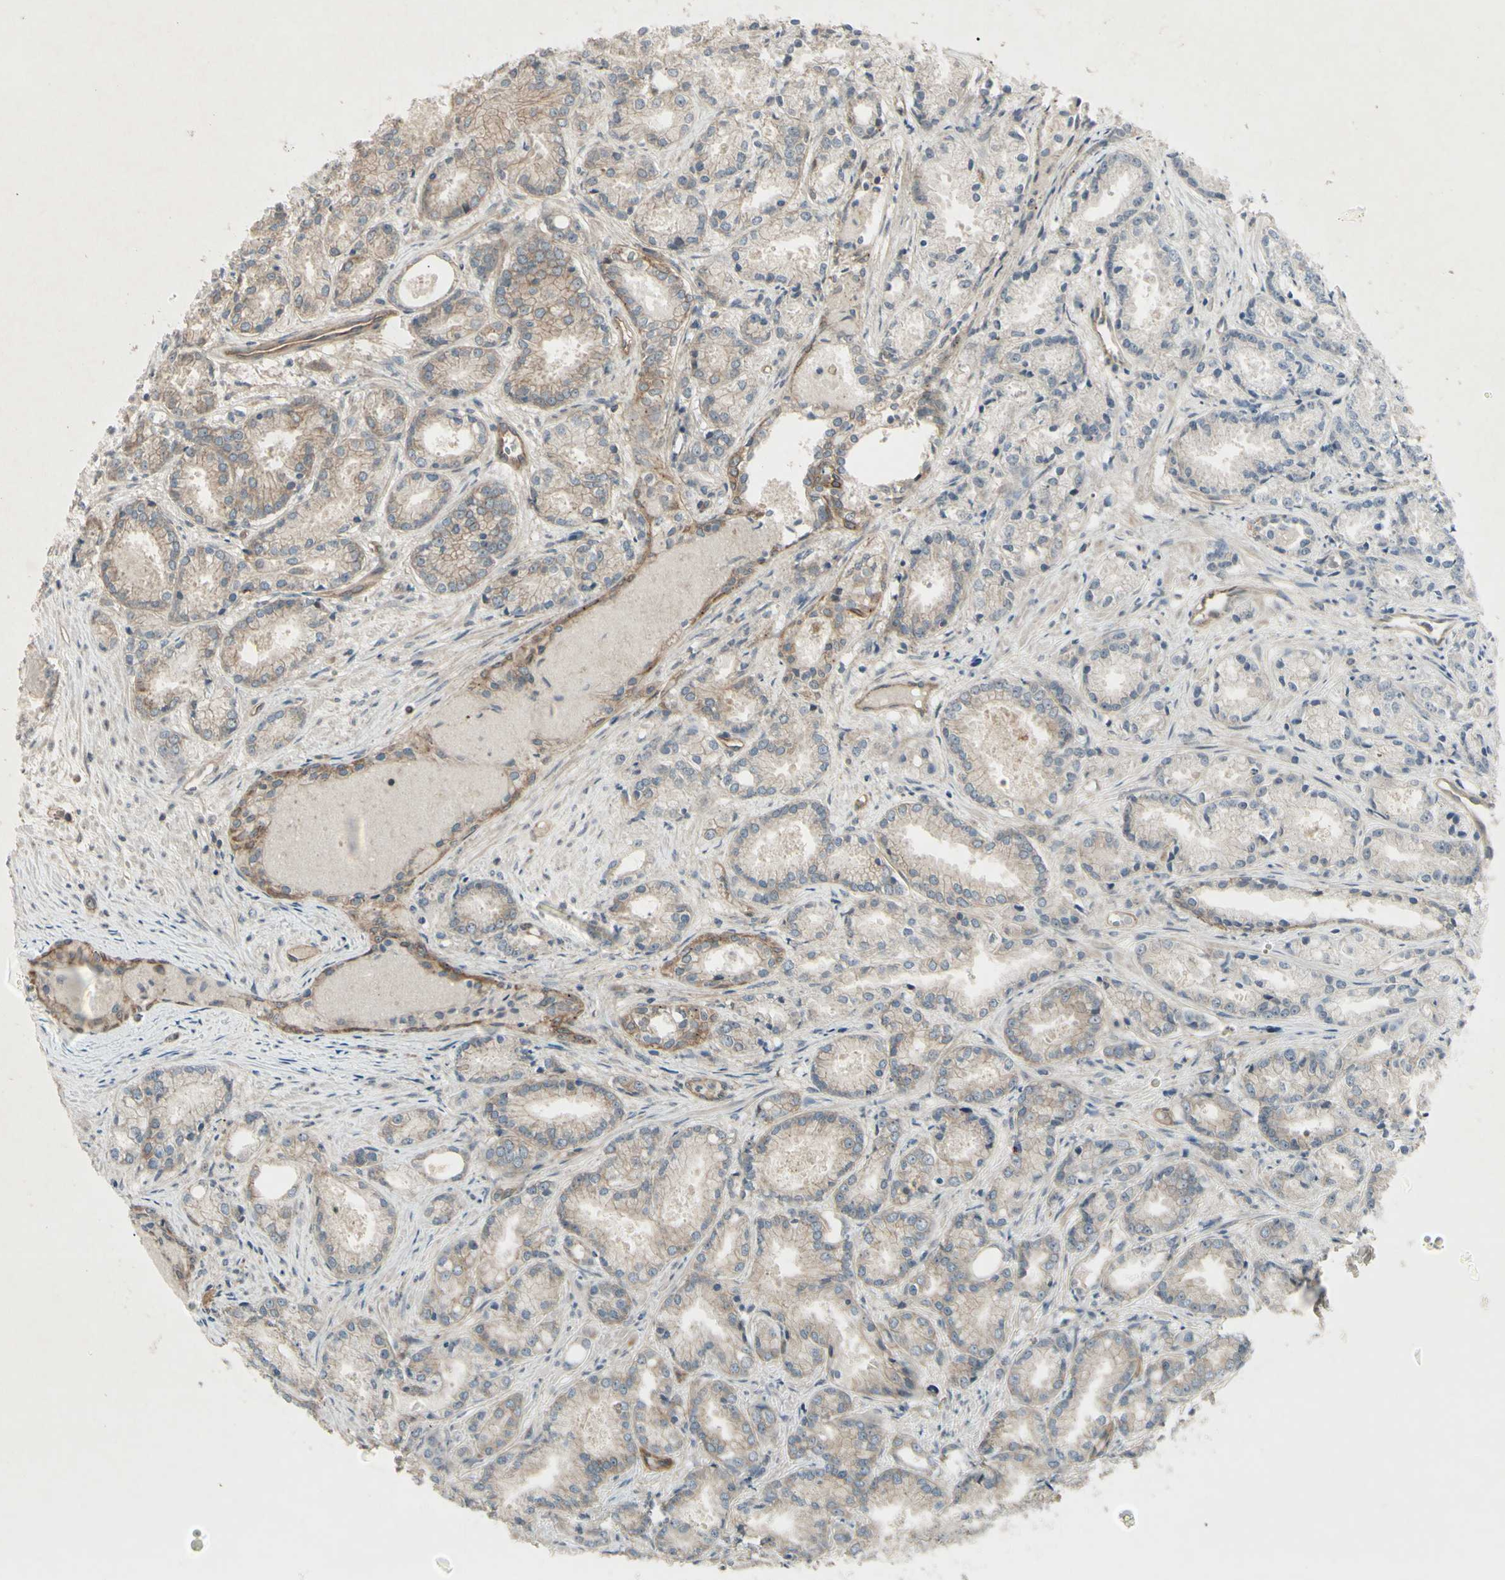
{"staining": {"intensity": "weak", "quantity": ">75%", "location": "cytoplasmic/membranous"}, "tissue": "prostate cancer", "cell_type": "Tumor cells", "image_type": "cancer", "snomed": [{"axis": "morphology", "description": "Adenocarcinoma, Low grade"}, {"axis": "topography", "description": "Prostate"}], "caption": "The photomicrograph exhibits staining of adenocarcinoma (low-grade) (prostate), revealing weak cytoplasmic/membranous protein expression (brown color) within tumor cells.", "gene": "JAG1", "patient": {"sex": "male", "age": 72}}